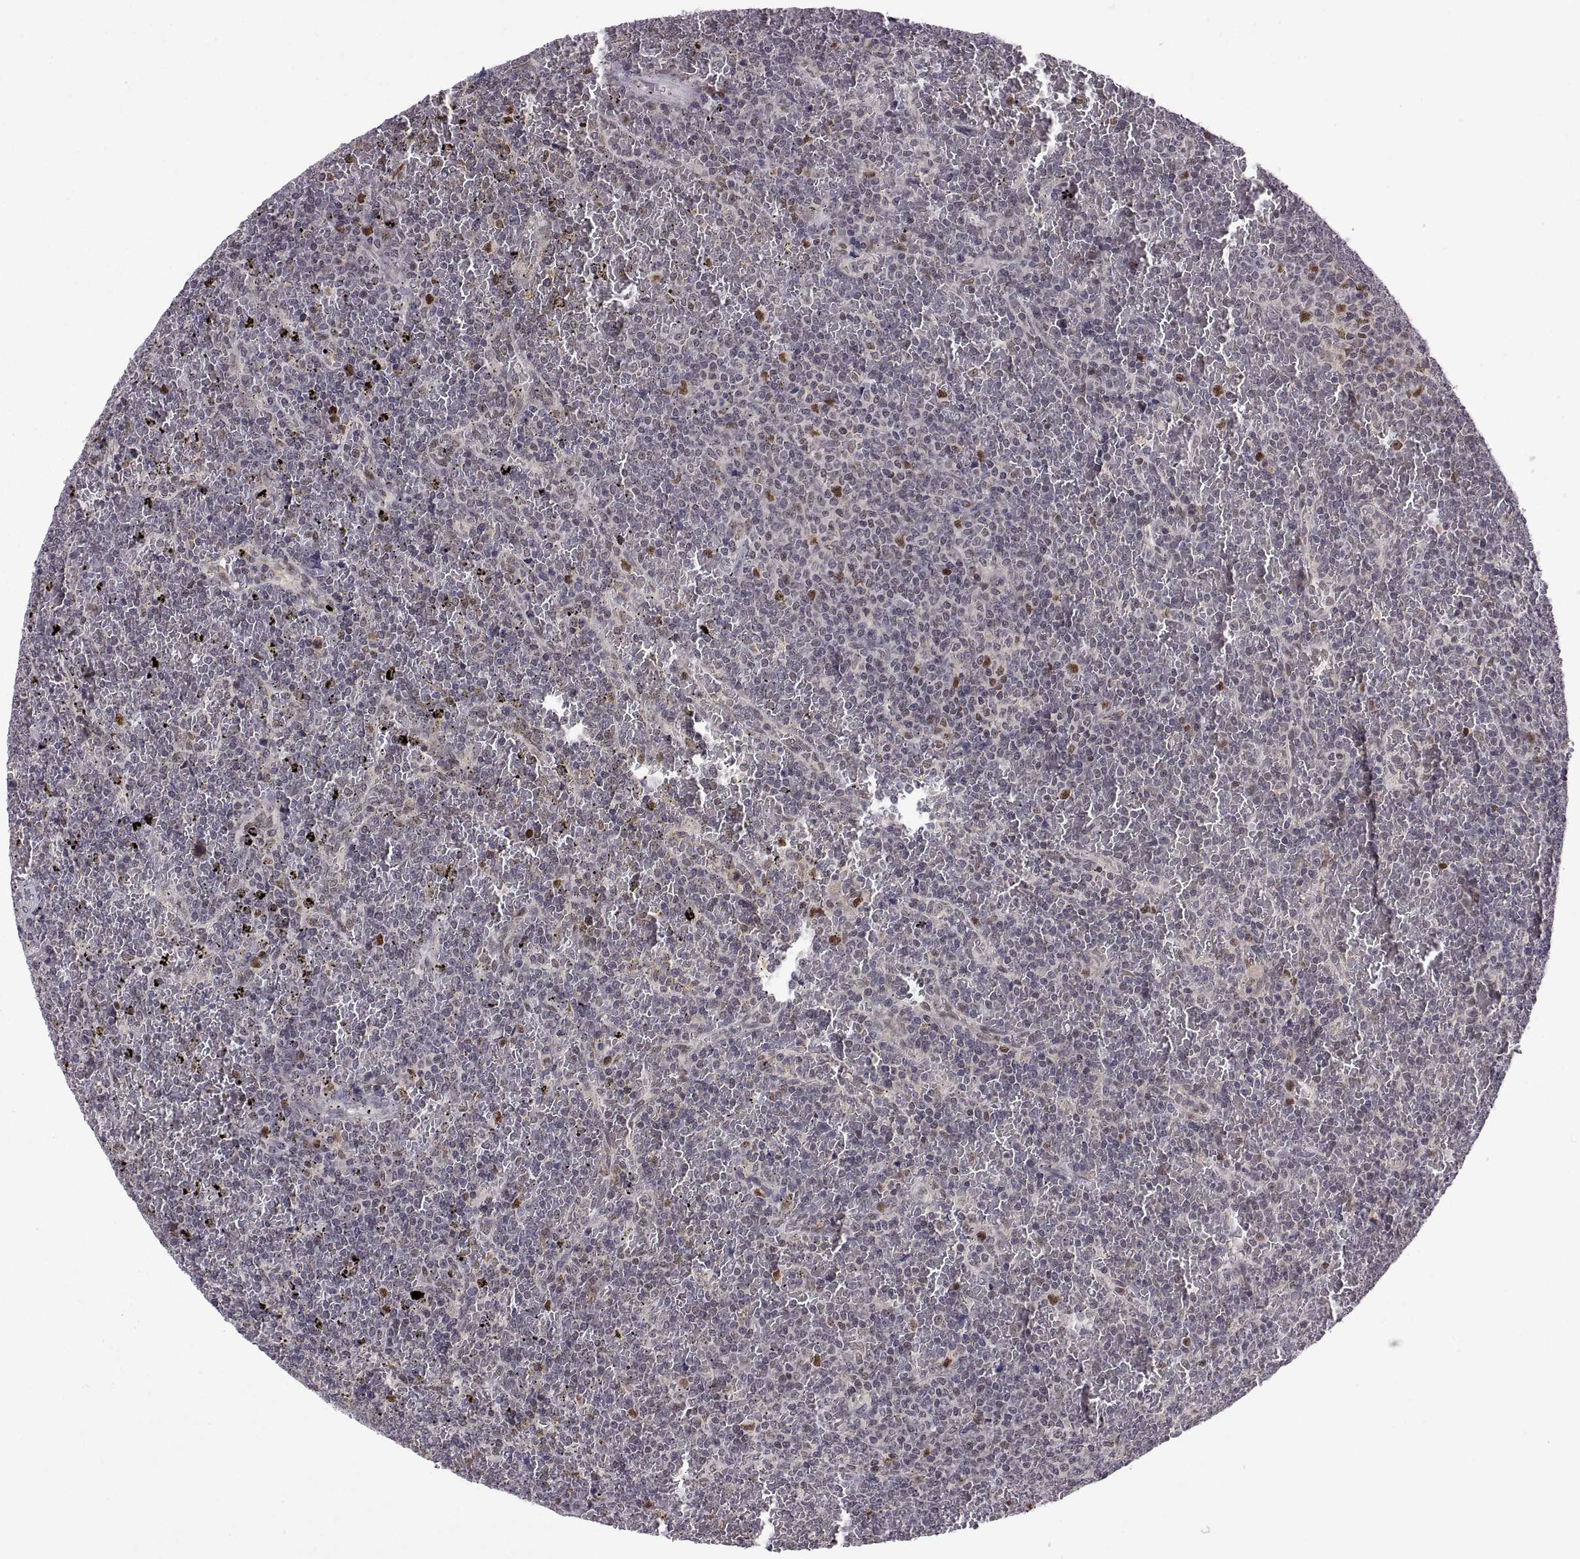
{"staining": {"intensity": "negative", "quantity": "none", "location": "none"}, "tissue": "lymphoma", "cell_type": "Tumor cells", "image_type": "cancer", "snomed": [{"axis": "morphology", "description": "Malignant lymphoma, non-Hodgkin's type, Low grade"}, {"axis": "topography", "description": "Spleen"}], "caption": "Immunohistochemistry (IHC) photomicrograph of human lymphoma stained for a protein (brown), which reveals no positivity in tumor cells.", "gene": "CHFR", "patient": {"sex": "female", "age": 77}}